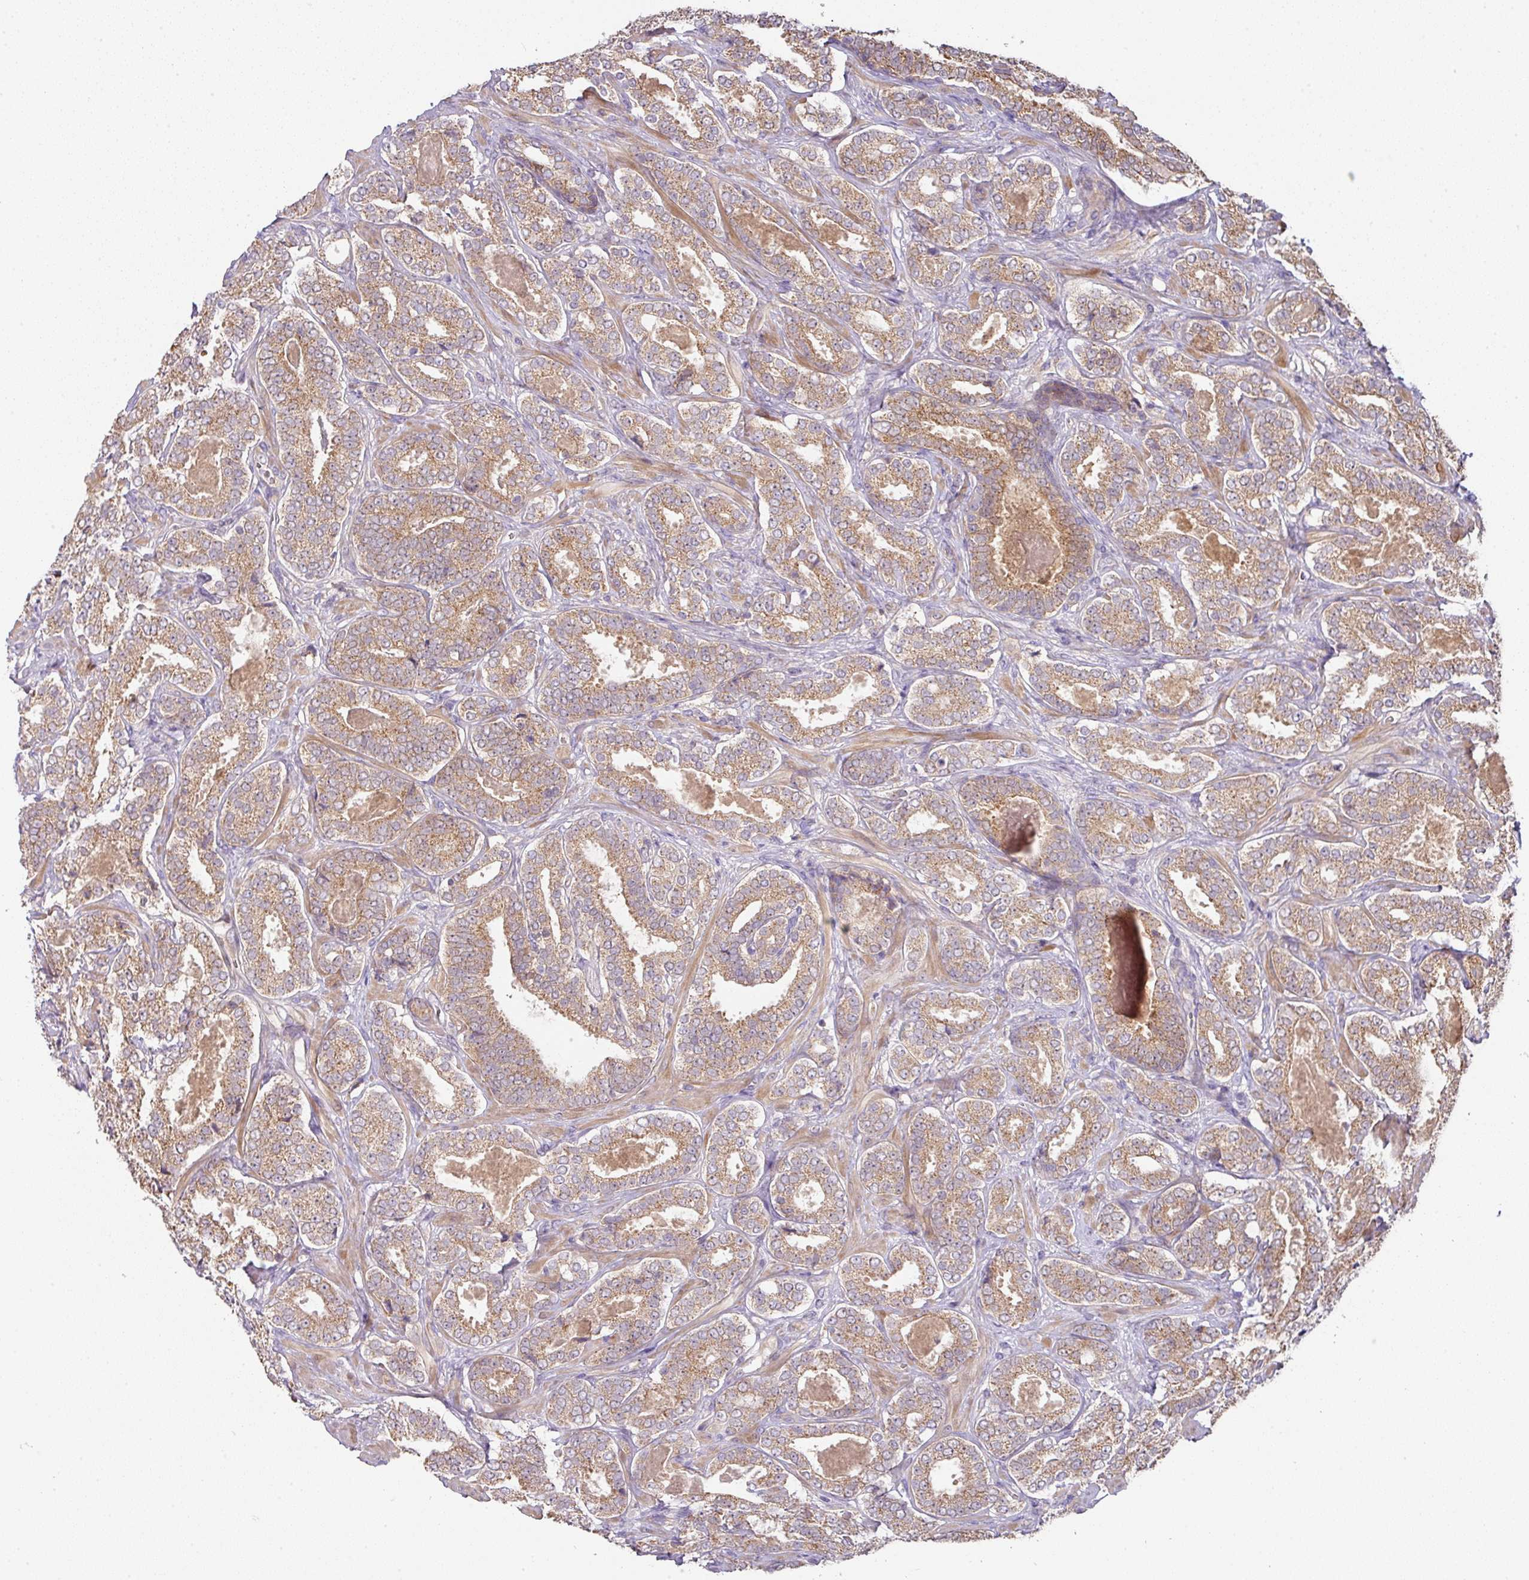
{"staining": {"intensity": "moderate", "quantity": ">75%", "location": "cytoplasmic/membranous"}, "tissue": "prostate cancer", "cell_type": "Tumor cells", "image_type": "cancer", "snomed": [{"axis": "morphology", "description": "Adenocarcinoma, High grade"}, {"axis": "topography", "description": "Prostate"}], "caption": "Moderate cytoplasmic/membranous positivity for a protein is seen in approximately >75% of tumor cells of adenocarcinoma (high-grade) (prostate) using IHC.", "gene": "STK35", "patient": {"sex": "male", "age": 65}}